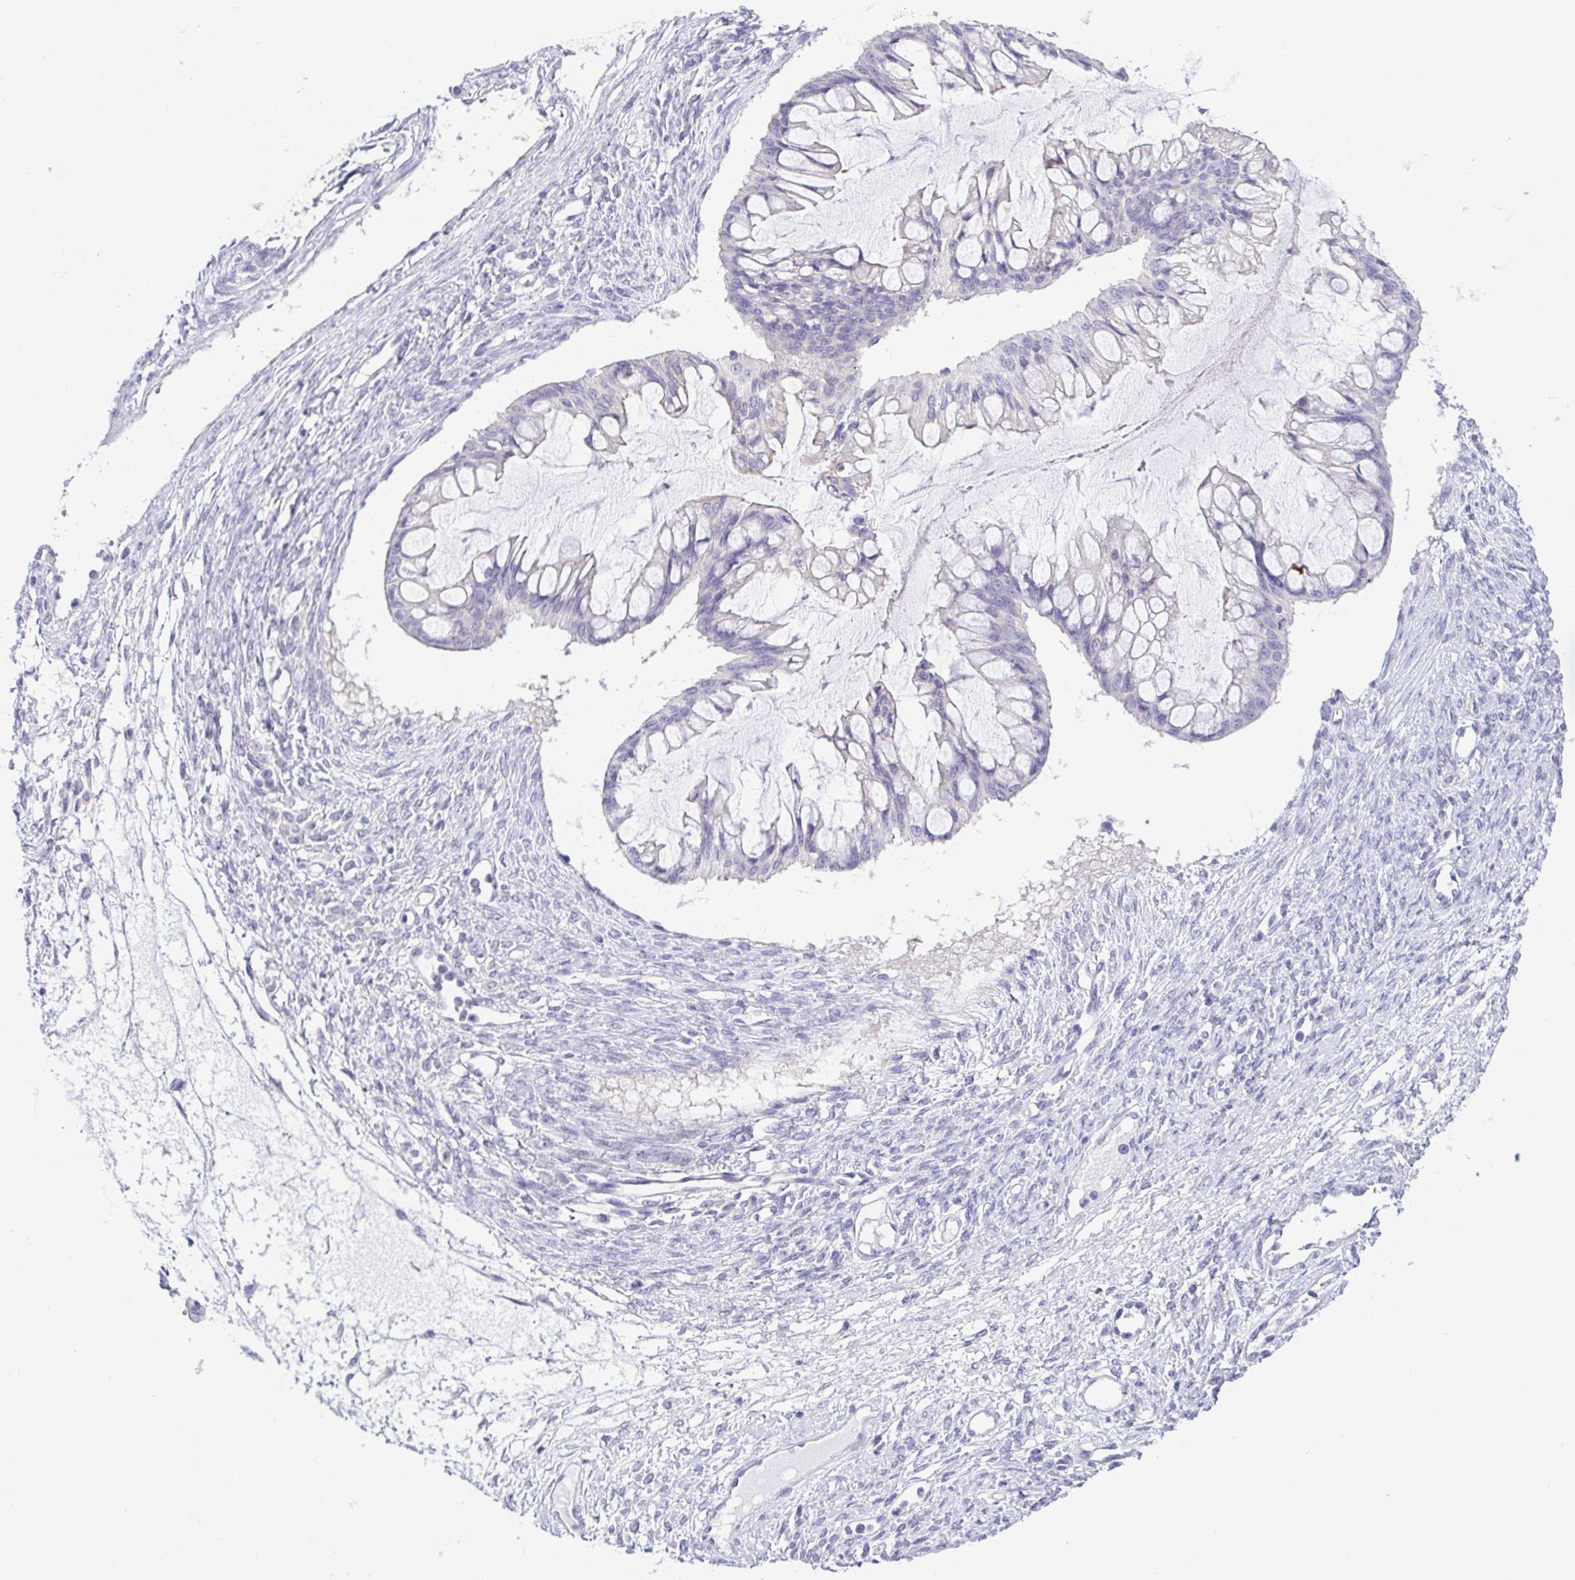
{"staining": {"intensity": "negative", "quantity": "none", "location": "none"}, "tissue": "ovarian cancer", "cell_type": "Tumor cells", "image_type": "cancer", "snomed": [{"axis": "morphology", "description": "Cystadenocarcinoma, mucinous, NOS"}, {"axis": "topography", "description": "Ovary"}], "caption": "High power microscopy image of an immunohistochemistry image of ovarian cancer (mucinous cystadenocarcinoma), revealing no significant expression in tumor cells.", "gene": "KRTDAP", "patient": {"sex": "female", "age": 73}}